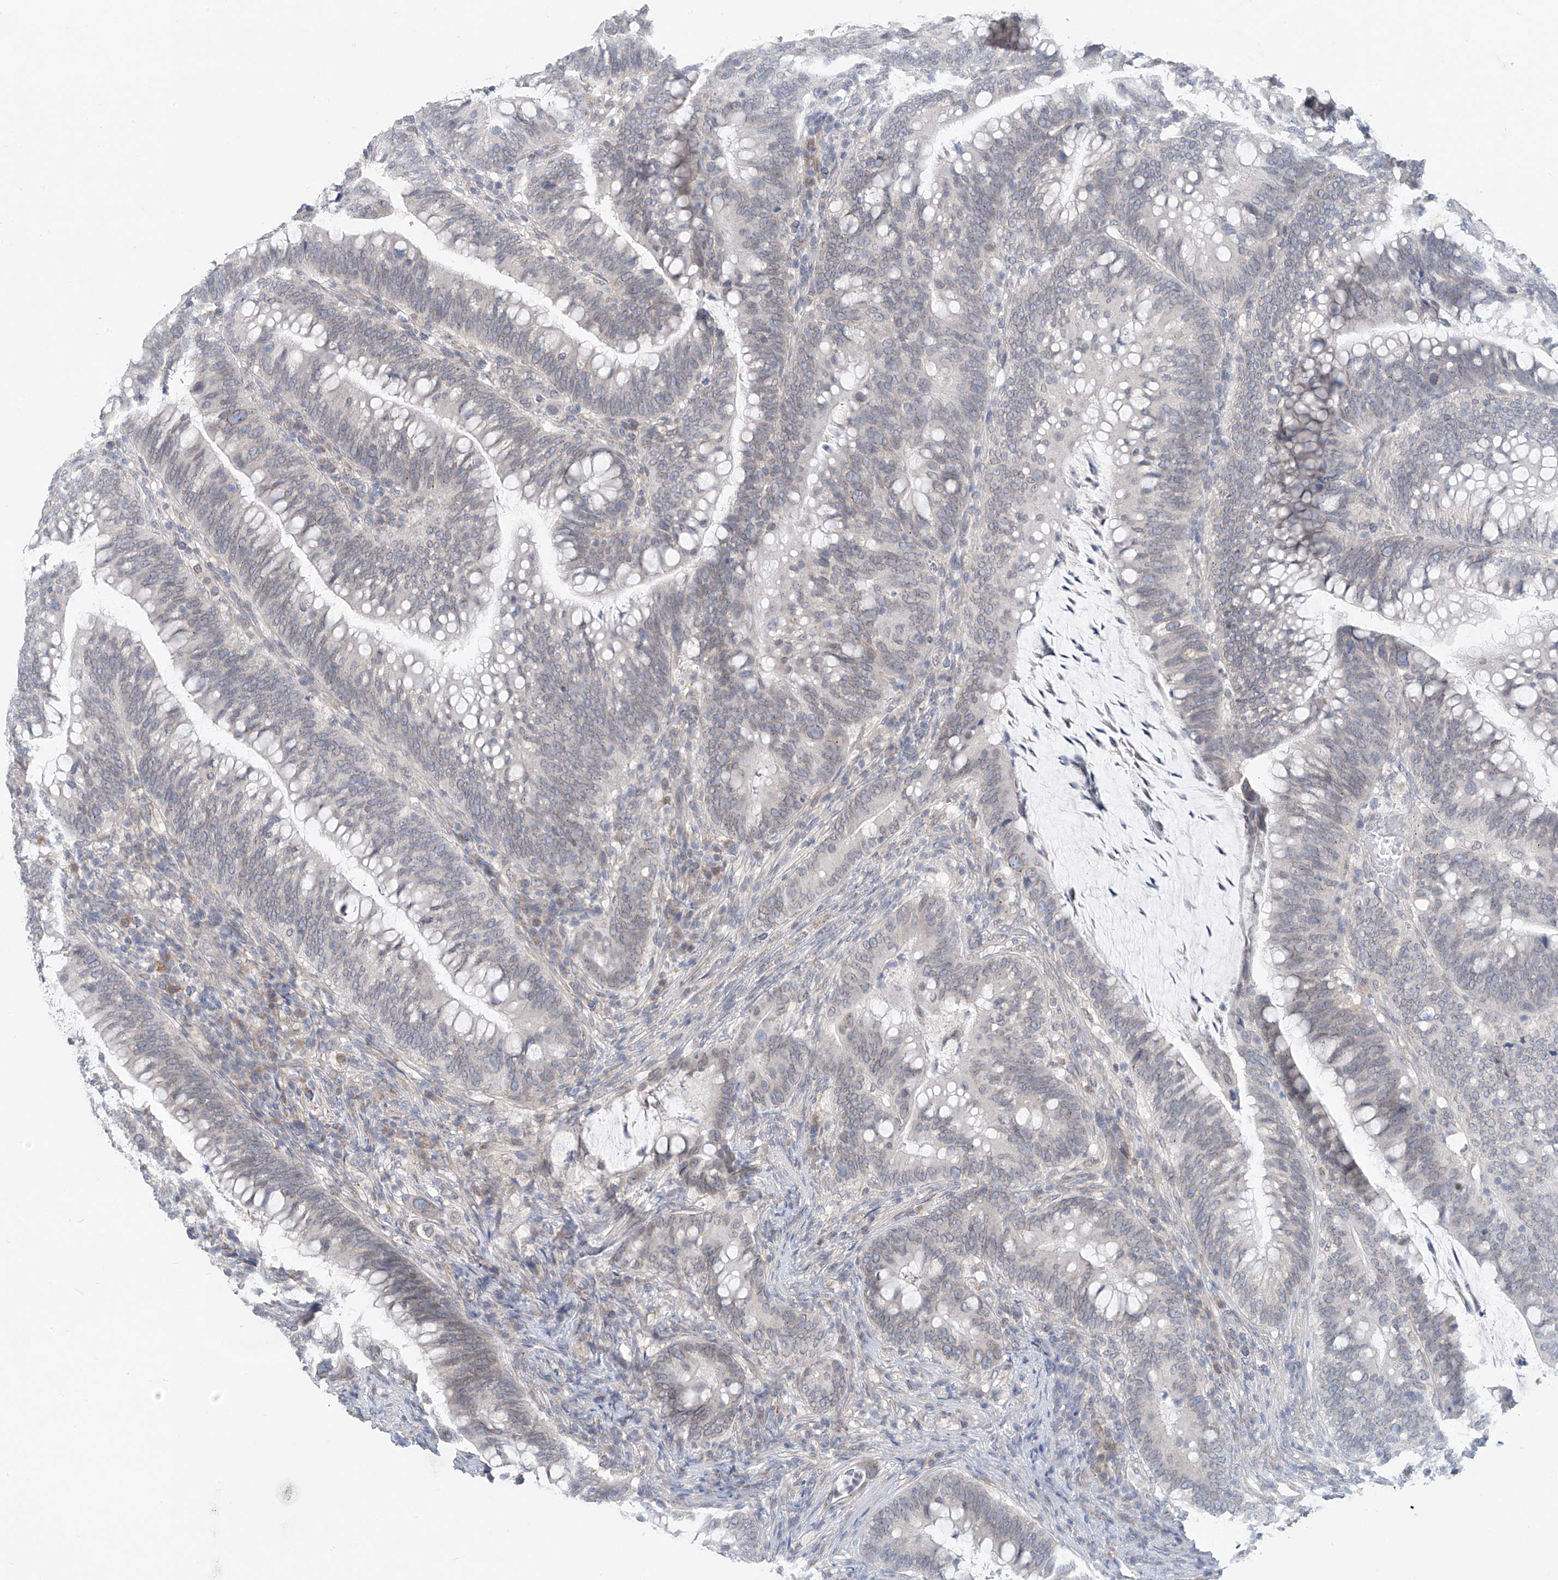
{"staining": {"intensity": "negative", "quantity": "none", "location": "none"}, "tissue": "colorectal cancer", "cell_type": "Tumor cells", "image_type": "cancer", "snomed": [{"axis": "morphology", "description": "Adenocarcinoma, NOS"}, {"axis": "topography", "description": "Colon"}], "caption": "Immunohistochemical staining of colorectal cancer (adenocarcinoma) demonstrates no significant positivity in tumor cells. Brightfield microscopy of immunohistochemistry (IHC) stained with DAB (3,3'-diaminobenzidine) (brown) and hematoxylin (blue), captured at high magnification.", "gene": "KRTAP25-1", "patient": {"sex": "female", "age": 66}}